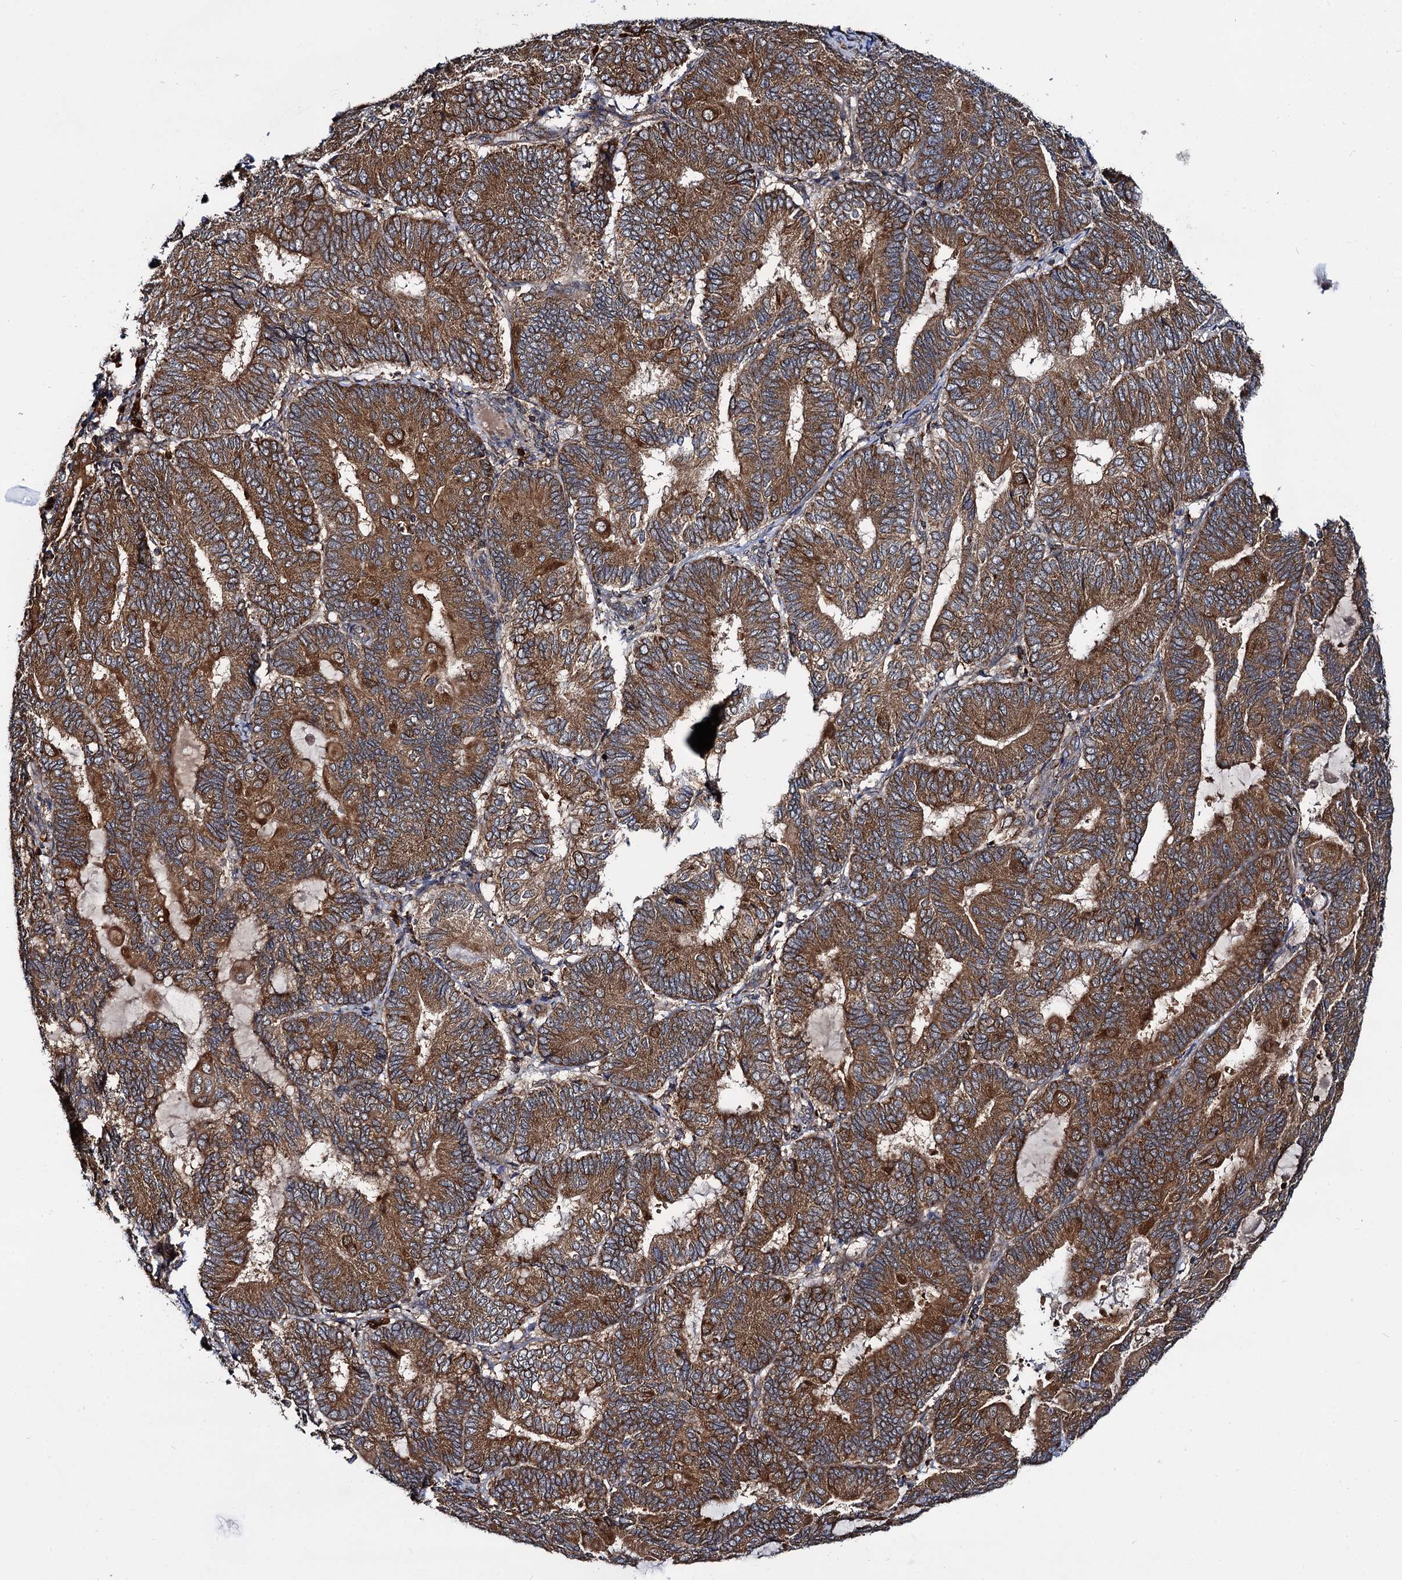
{"staining": {"intensity": "strong", "quantity": ">75%", "location": "cytoplasmic/membranous"}, "tissue": "endometrial cancer", "cell_type": "Tumor cells", "image_type": "cancer", "snomed": [{"axis": "morphology", "description": "Adenocarcinoma, NOS"}, {"axis": "topography", "description": "Endometrium"}], "caption": "A photomicrograph showing strong cytoplasmic/membranous positivity in approximately >75% of tumor cells in endometrial cancer, as visualized by brown immunohistochemical staining.", "gene": "UFM1", "patient": {"sex": "female", "age": 81}}